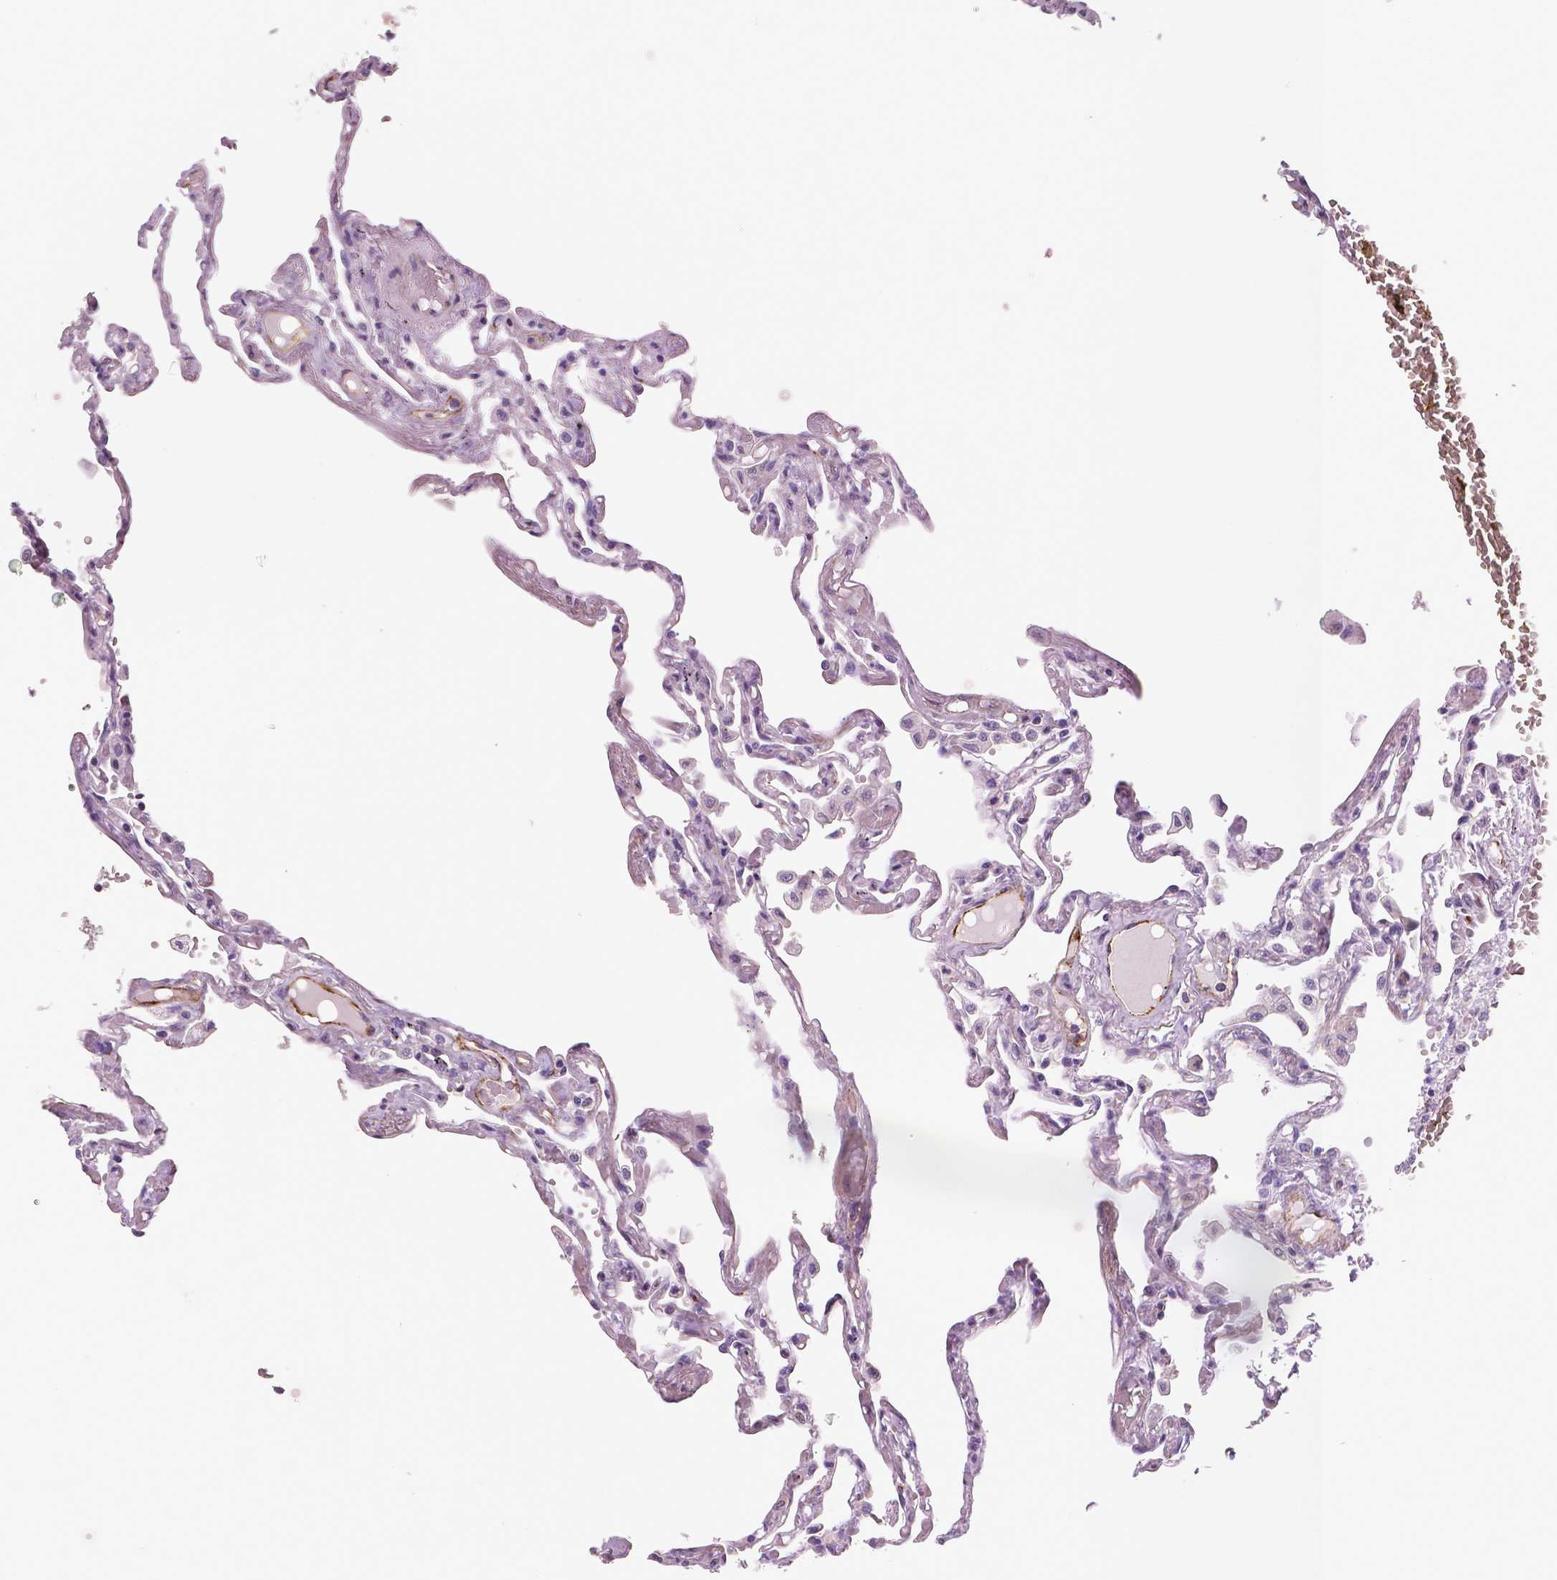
{"staining": {"intensity": "negative", "quantity": "none", "location": "none"}, "tissue": "lung", "cell_type": "Alveolar cells", "image_type": "normal", "snomed": [{"axis": "morphology", "description": "Normal tissue, NOS"}, {"axis": "morphology", "description": "Adenocarcinoma, NOS"}, {"axis": "topography", "description": "Cartilage tissue"}, {"axis": "topography", "description": "Lung"}], "caption": "The image demonstrates no significant positivity in alveolar cells of lung.", "gene": "TSPAN7", "patient": {"sex": "female", "age": 67}}